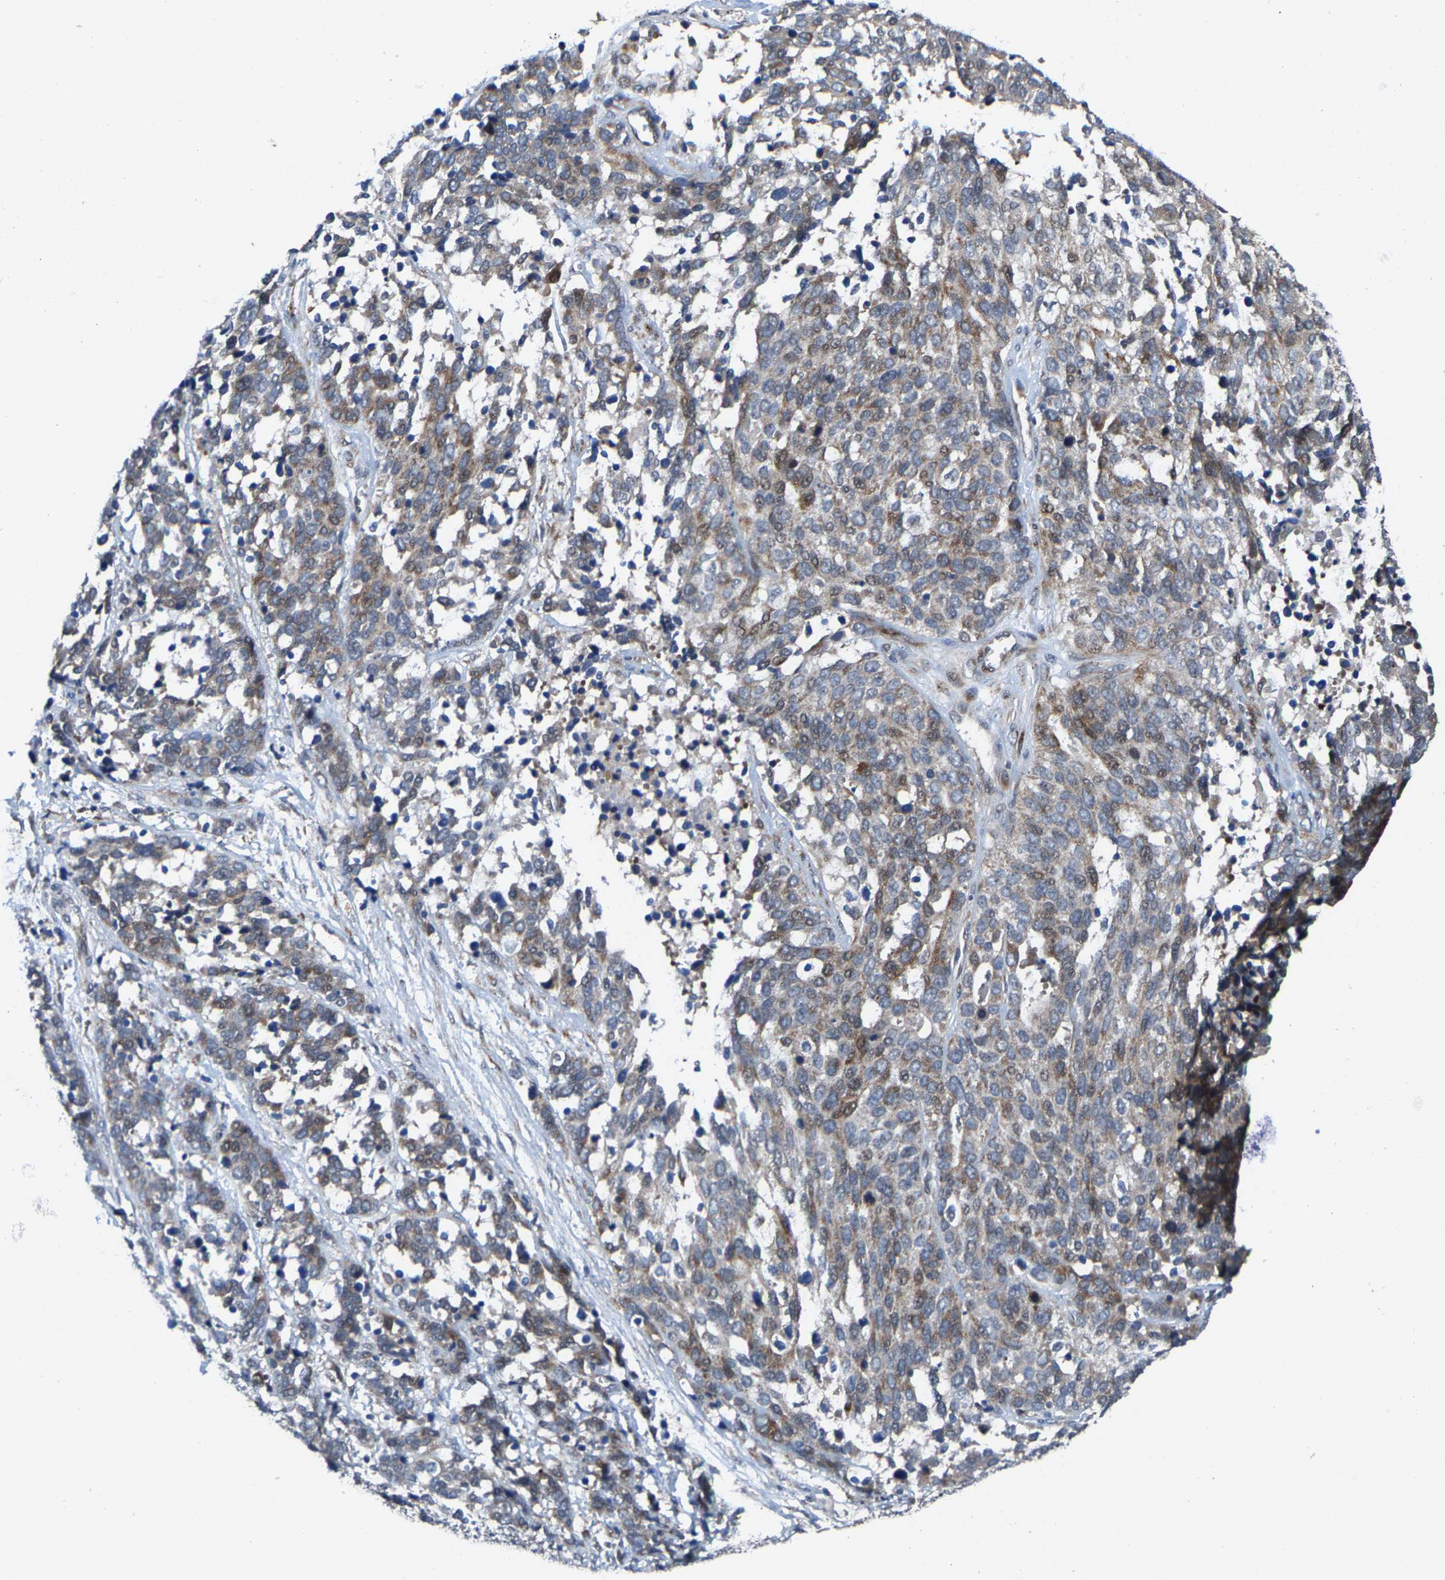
{"staining": {"intensity": "moderate", "quantity": "25%-75%", "location": "cytoplasmic/membranous"}, "tissue": "ovarian cancer", "cell_type": "Tumor cells", "image_type": "cancer", "snomed": [{"axis": "morphology", "description": "Cystadenocarcinoma, serous, NOS"}, {"axis": "topography", "description": "Ovary"}], "caption": "Human ovarian cancer stained with a brown dye demonstrates moderate cytoplasmic/membranous positive positivity in approximately 25%-75% of tumor cells.", "gene": "TDRKH", "patient": {"sex": "female", "age": 44}}